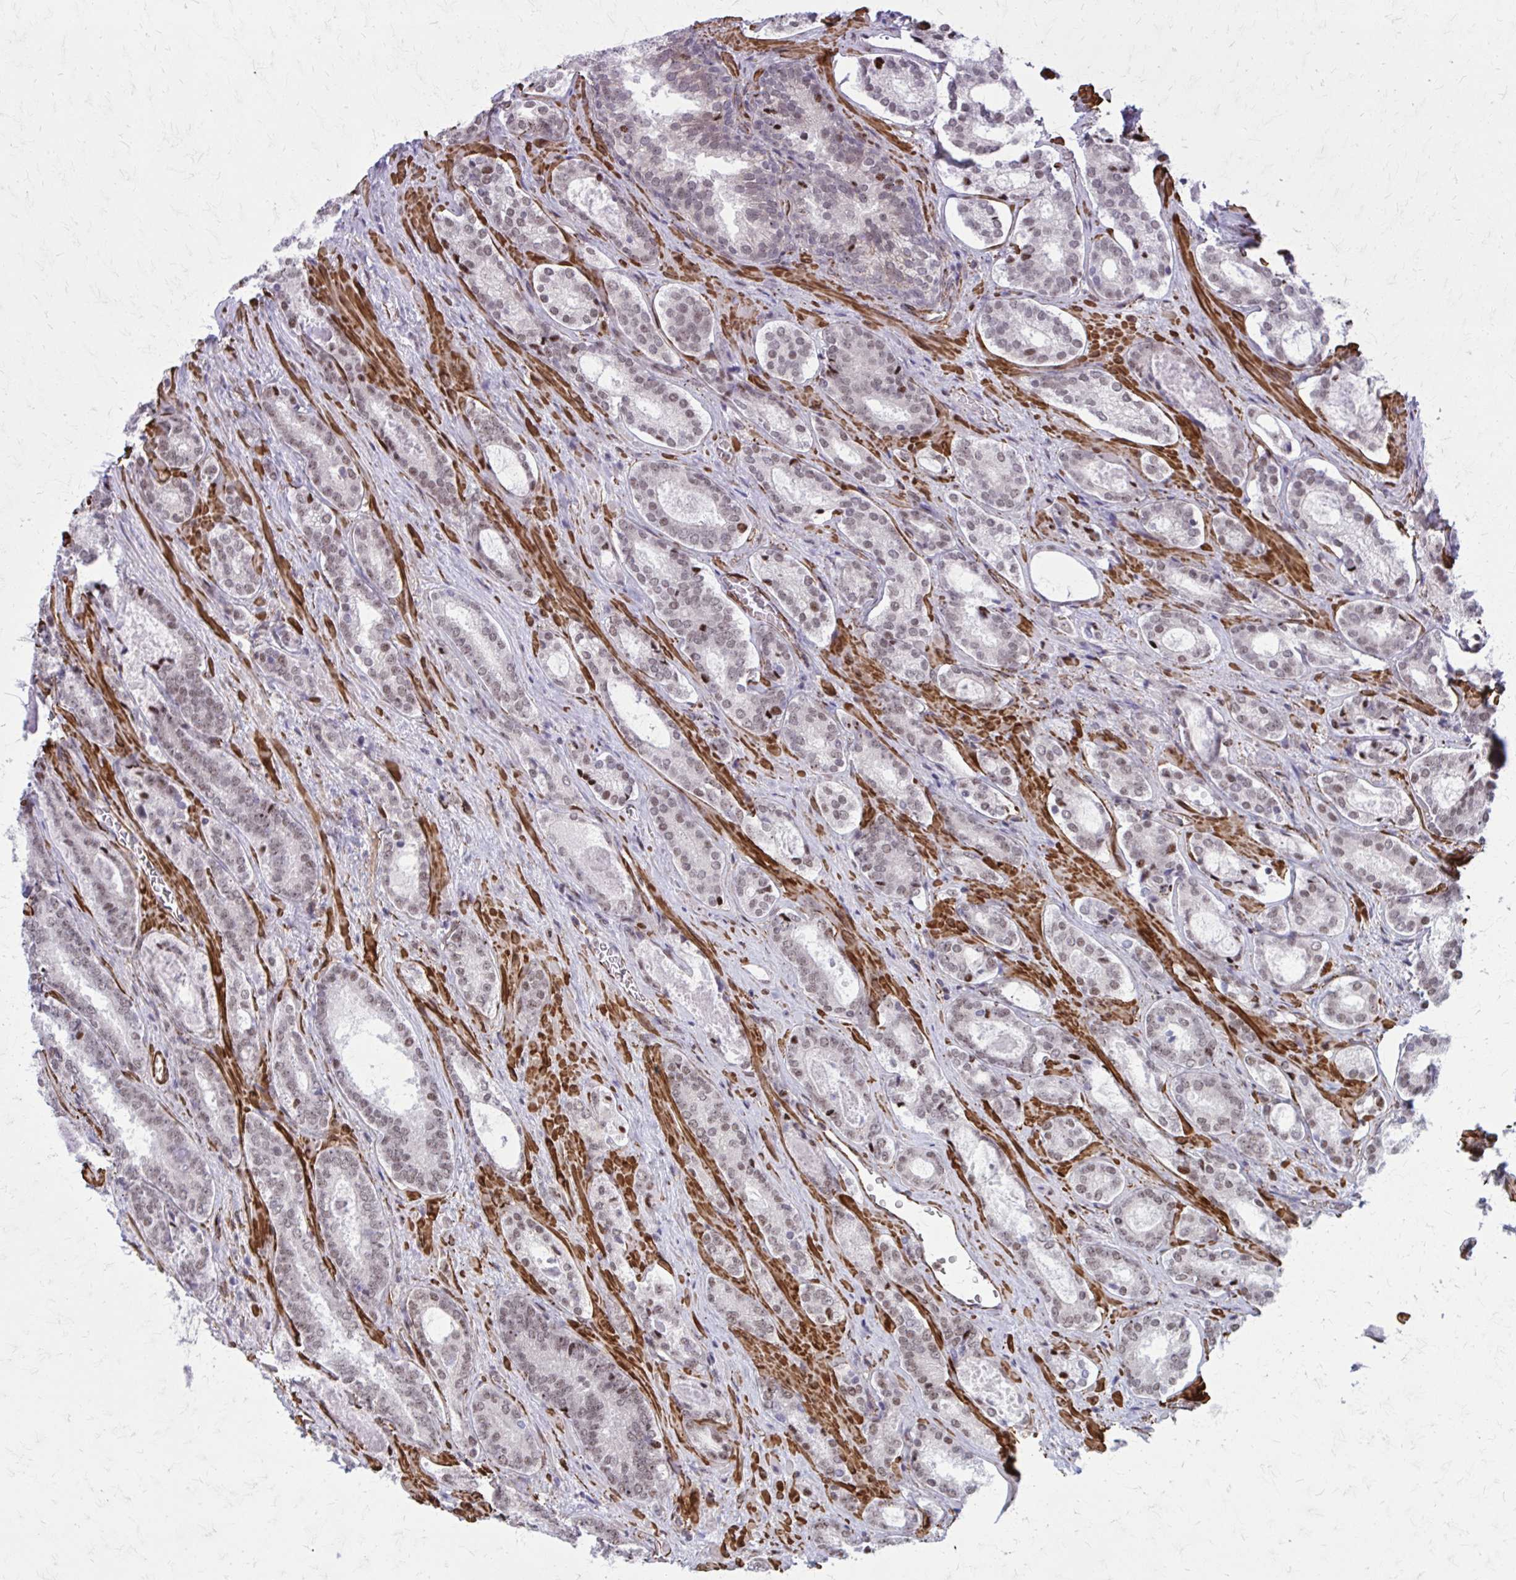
{"staining": {"intensity": "moderate", "quantity": "25%-75%", "location": "nuclear"}, "tissue": "prostate cancer", "cell_type": "Tumor cells", "image_type": "cancer", "snomed": [{"axis": "morphology", "description": "Adenocarcinoma, Low grade"}, {"axis": "topography", "description": "Prostate"}], "caption": "Human prostate cancer stained with a protein marker demonstrates moderate staining in tumor cells.", "gene": "NRBF2", "patient": {"sex": "male", "age": 62}}